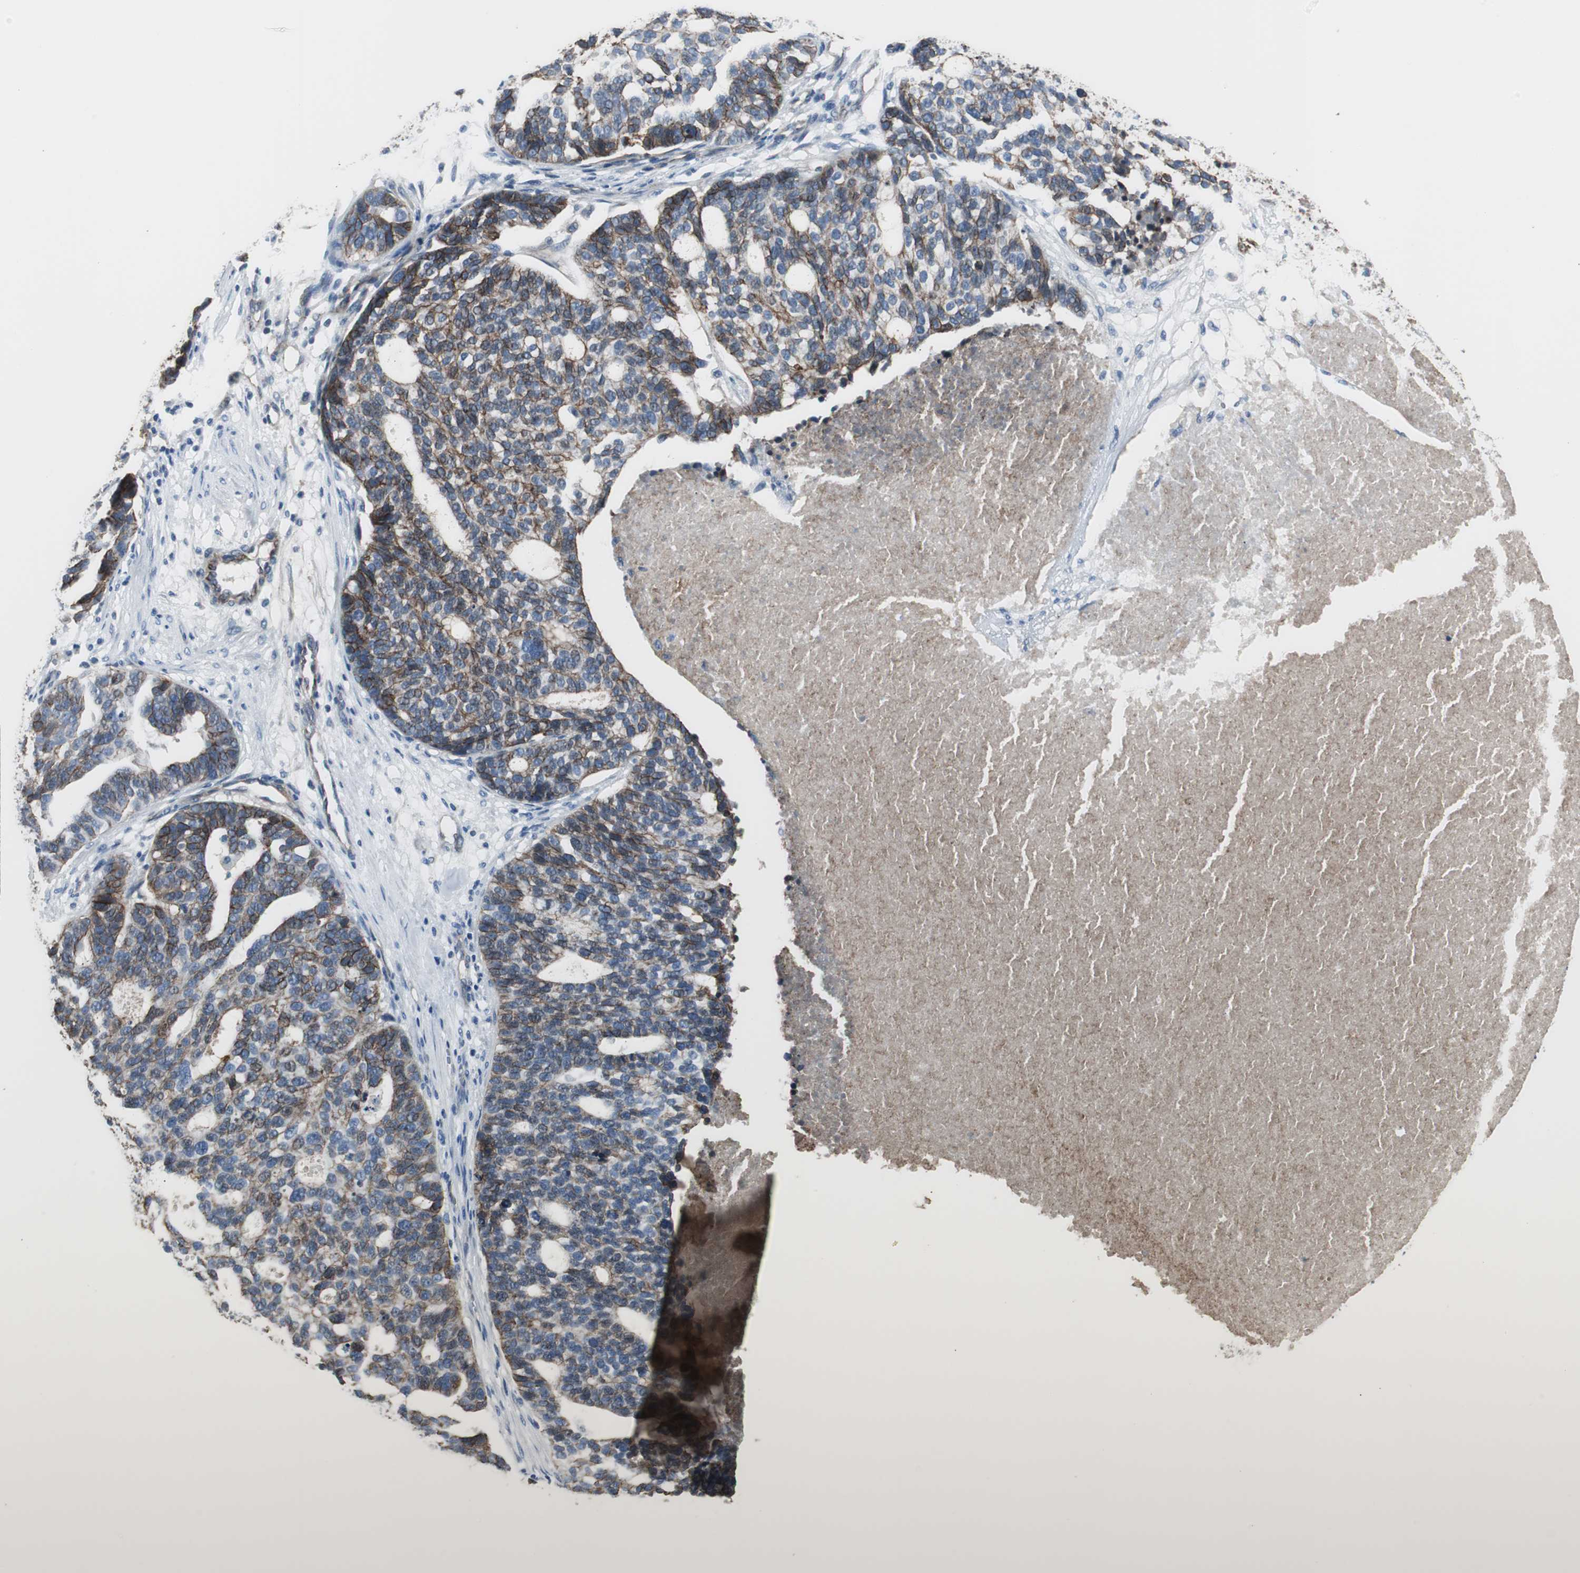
{"staining": {"intensity": "strong", "quantity": "25%-75%", "location": "cytoplasmic/membranous"}, "tissue": "ovarian cancer", "cell_type": "Tumor cells", "image_type": "cancer", "snomed": [{"axis": "morphology", "description": "Cystadenocarcinoma, serous, NOS"}, {"axis": "topography", "description": "Ovary"}], "caption": "Human ovarian cancer stained with a brown dye demonstrates strong cytoplasmic/membranous positive staining in about 25%-75% of tumor cells.", "gene": "STXBP4", "patient": {"sex": "female", "age": 59}}